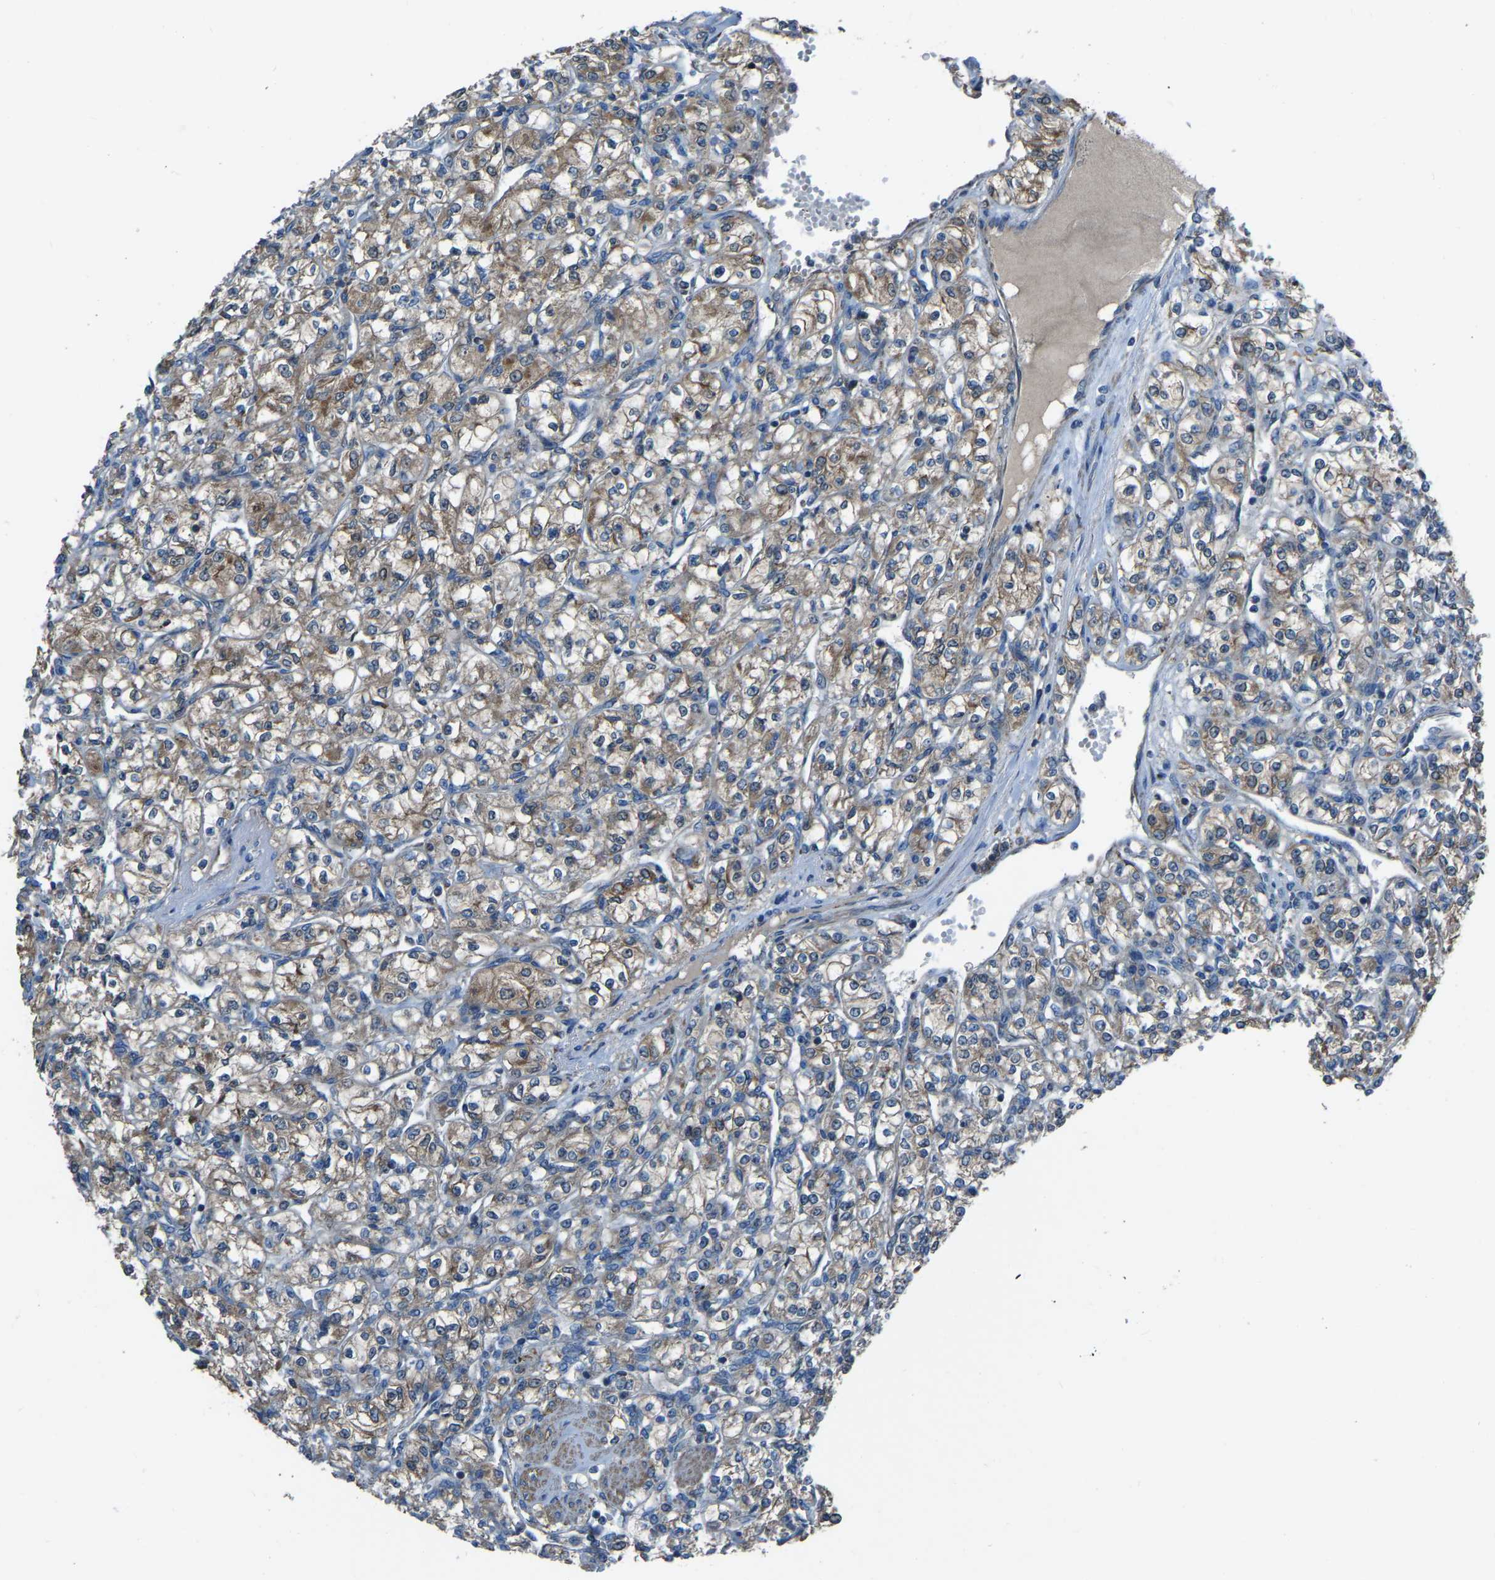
{"staining": {"intensity": "weak", "quantity": ">75%", "location": "cytoplasmic/membranous"}, "tissue": "renal cancer", "cell_type": "Tumor cells", "image_type": "cancer", "snomed": [{"axis": "morphology", "description": "Adenocarcinoma, NOS"}, {"axis": "topography", "description": "Kidney"}], "caption": "Brown immunohistochemical staining in renal adenocarcinoma exhibits weak cytoplasmic/membranous staining in approximately >75% of tumor cells.", "gene": "AKR1A1", "patient": {"sex": "male", "age": 77}}